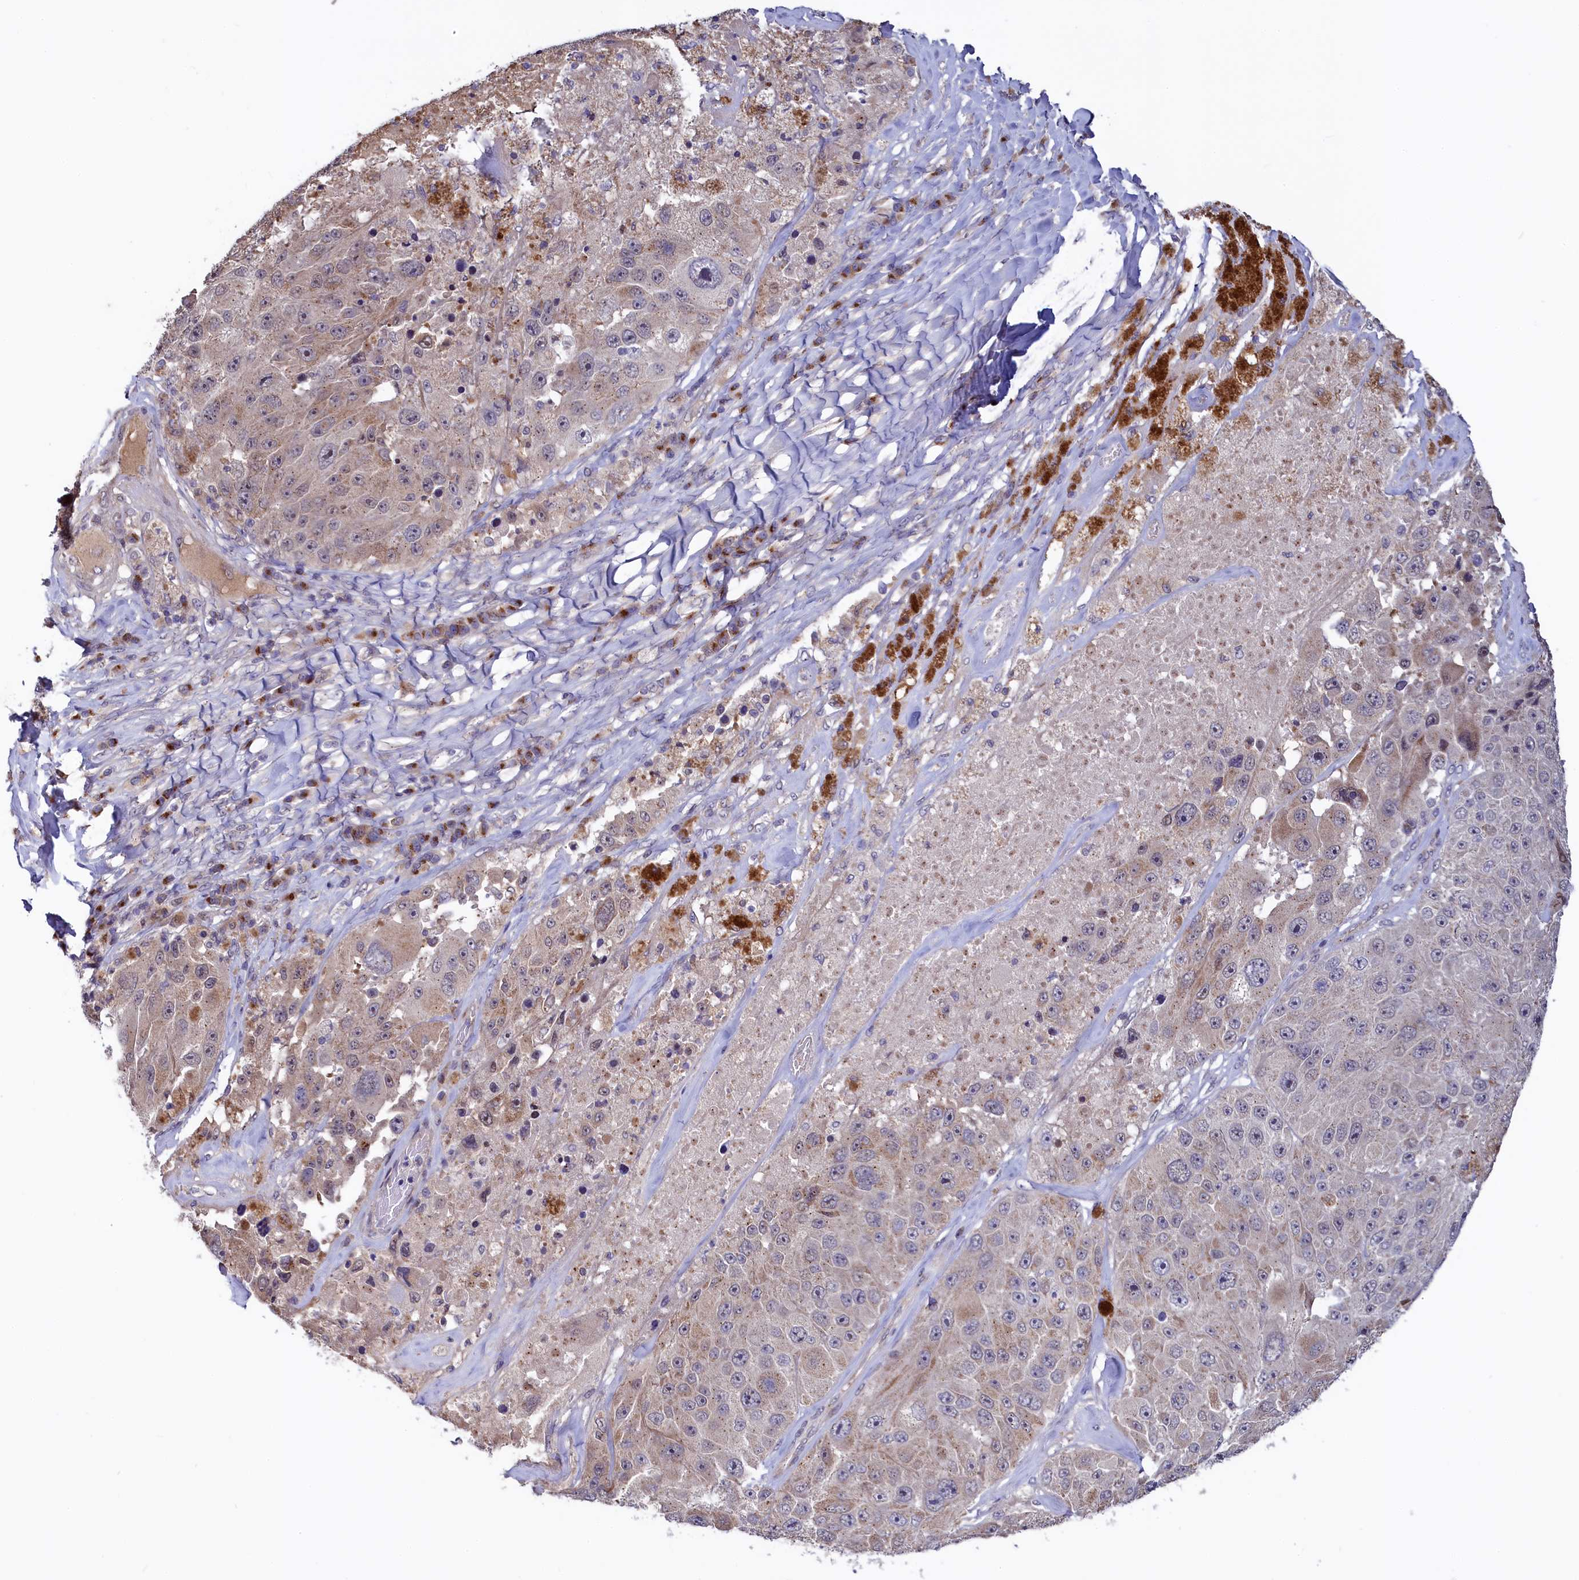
{"staining": {"intensity": "weak", "quantity": ">75%", "location": "cytoplasmic/membranous"}, "tissue": "melanoma", "cell_type": "Tumor cells", "image_type": "cancer", "snomed": [{"axis": "morphology", "description": "Malignant melanoma, Metastatic site"}, {"axis": "topography", "description": "Lymph node"}], "caption": "This is a photomicrograph of immunohistochemistry staining of melanoma, which shows weak positivity in the cytoplasmic/membranous of tumor cells.", "gene": "SEC24C", "patient": {"sex": "male", "age": 62}}